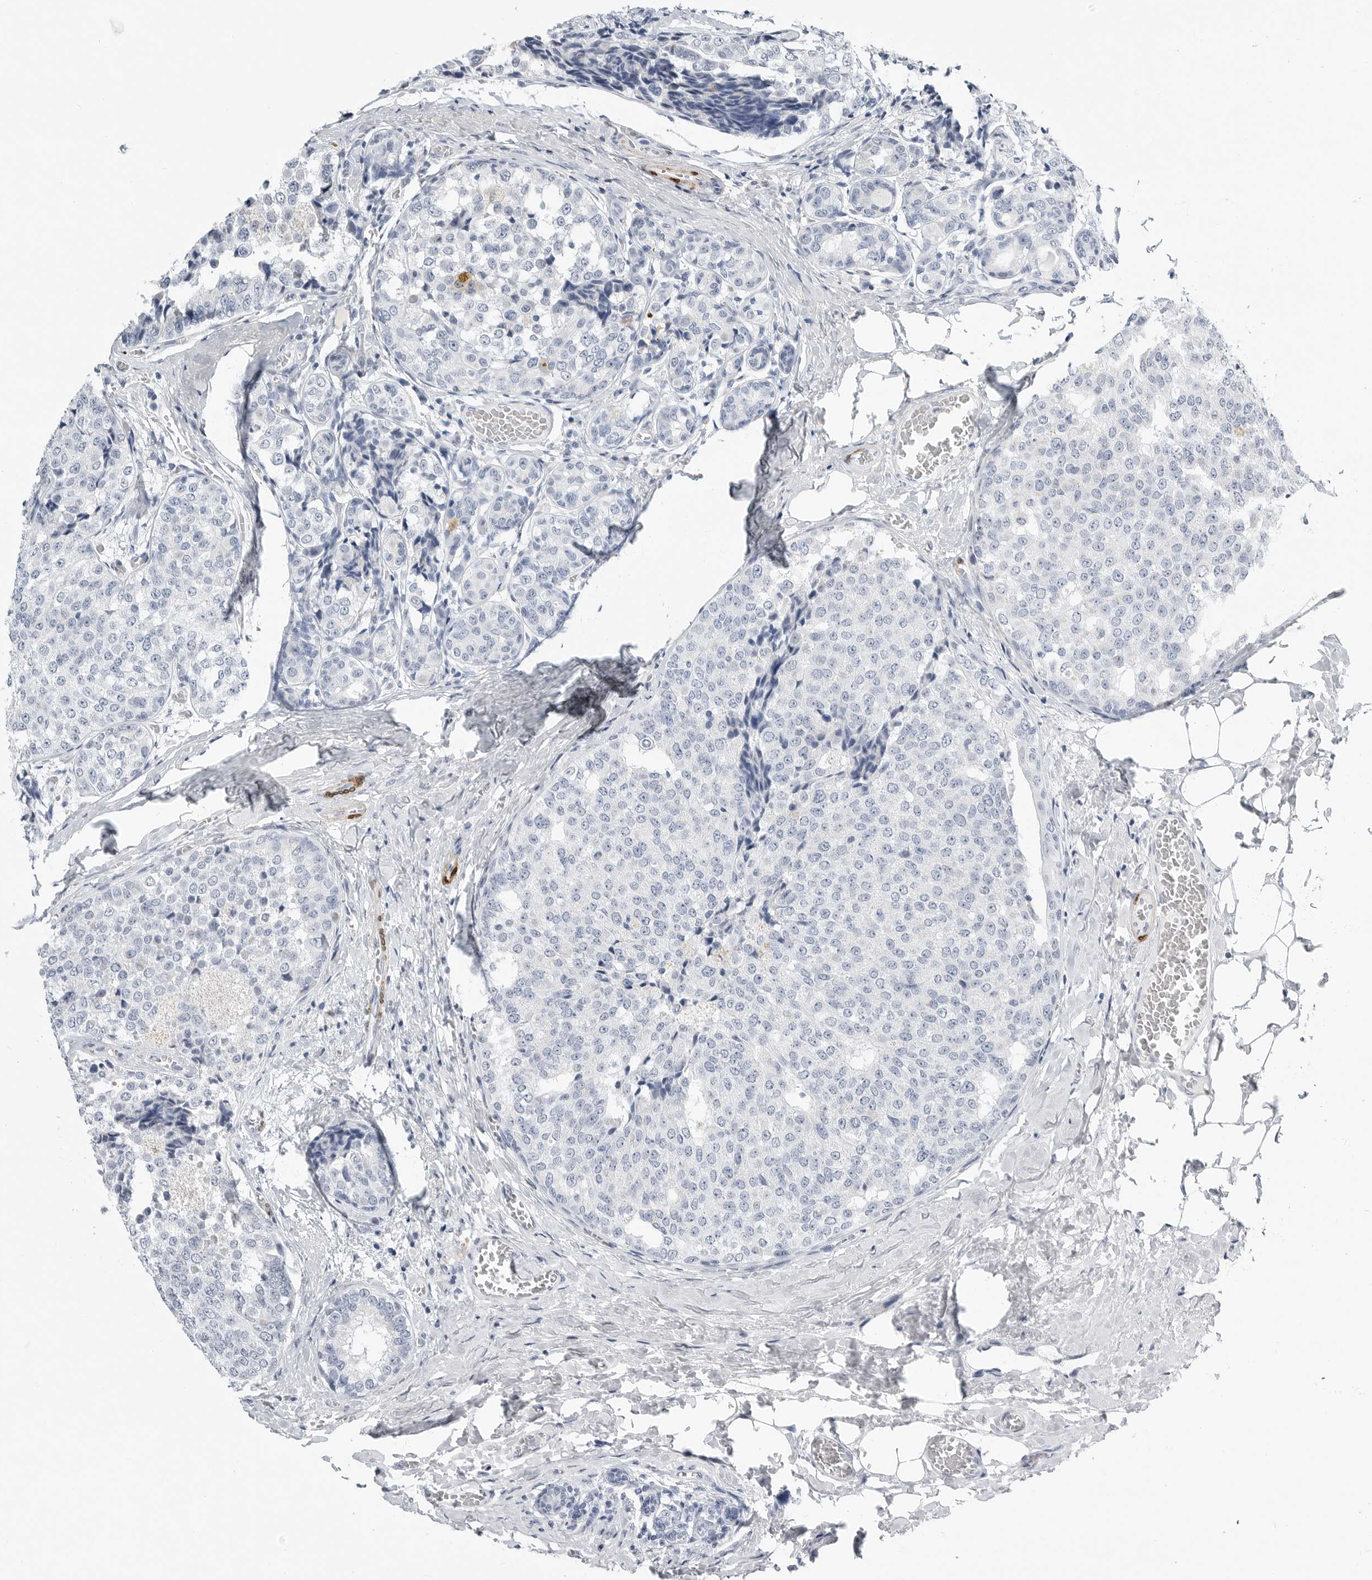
{"staining": {"intensity": "negative", "quantity": "none", "location": "none"}, "tissue": "breast cancer", "cell_type": "Tumor cells", "image_type": "cancer", "snomed": [{"axis": "morphology", "description": "Normal tissue, NOS"}, {"axis": "morphology", "description": "Duct carcinoma"}, {"axis": "topography", "description": "Breast"}], "caption": "The micrograph displays no staining of tumor cells in breast cancer.", "gene": "PLN", "patient": {"sex": "female", "age": 43}}